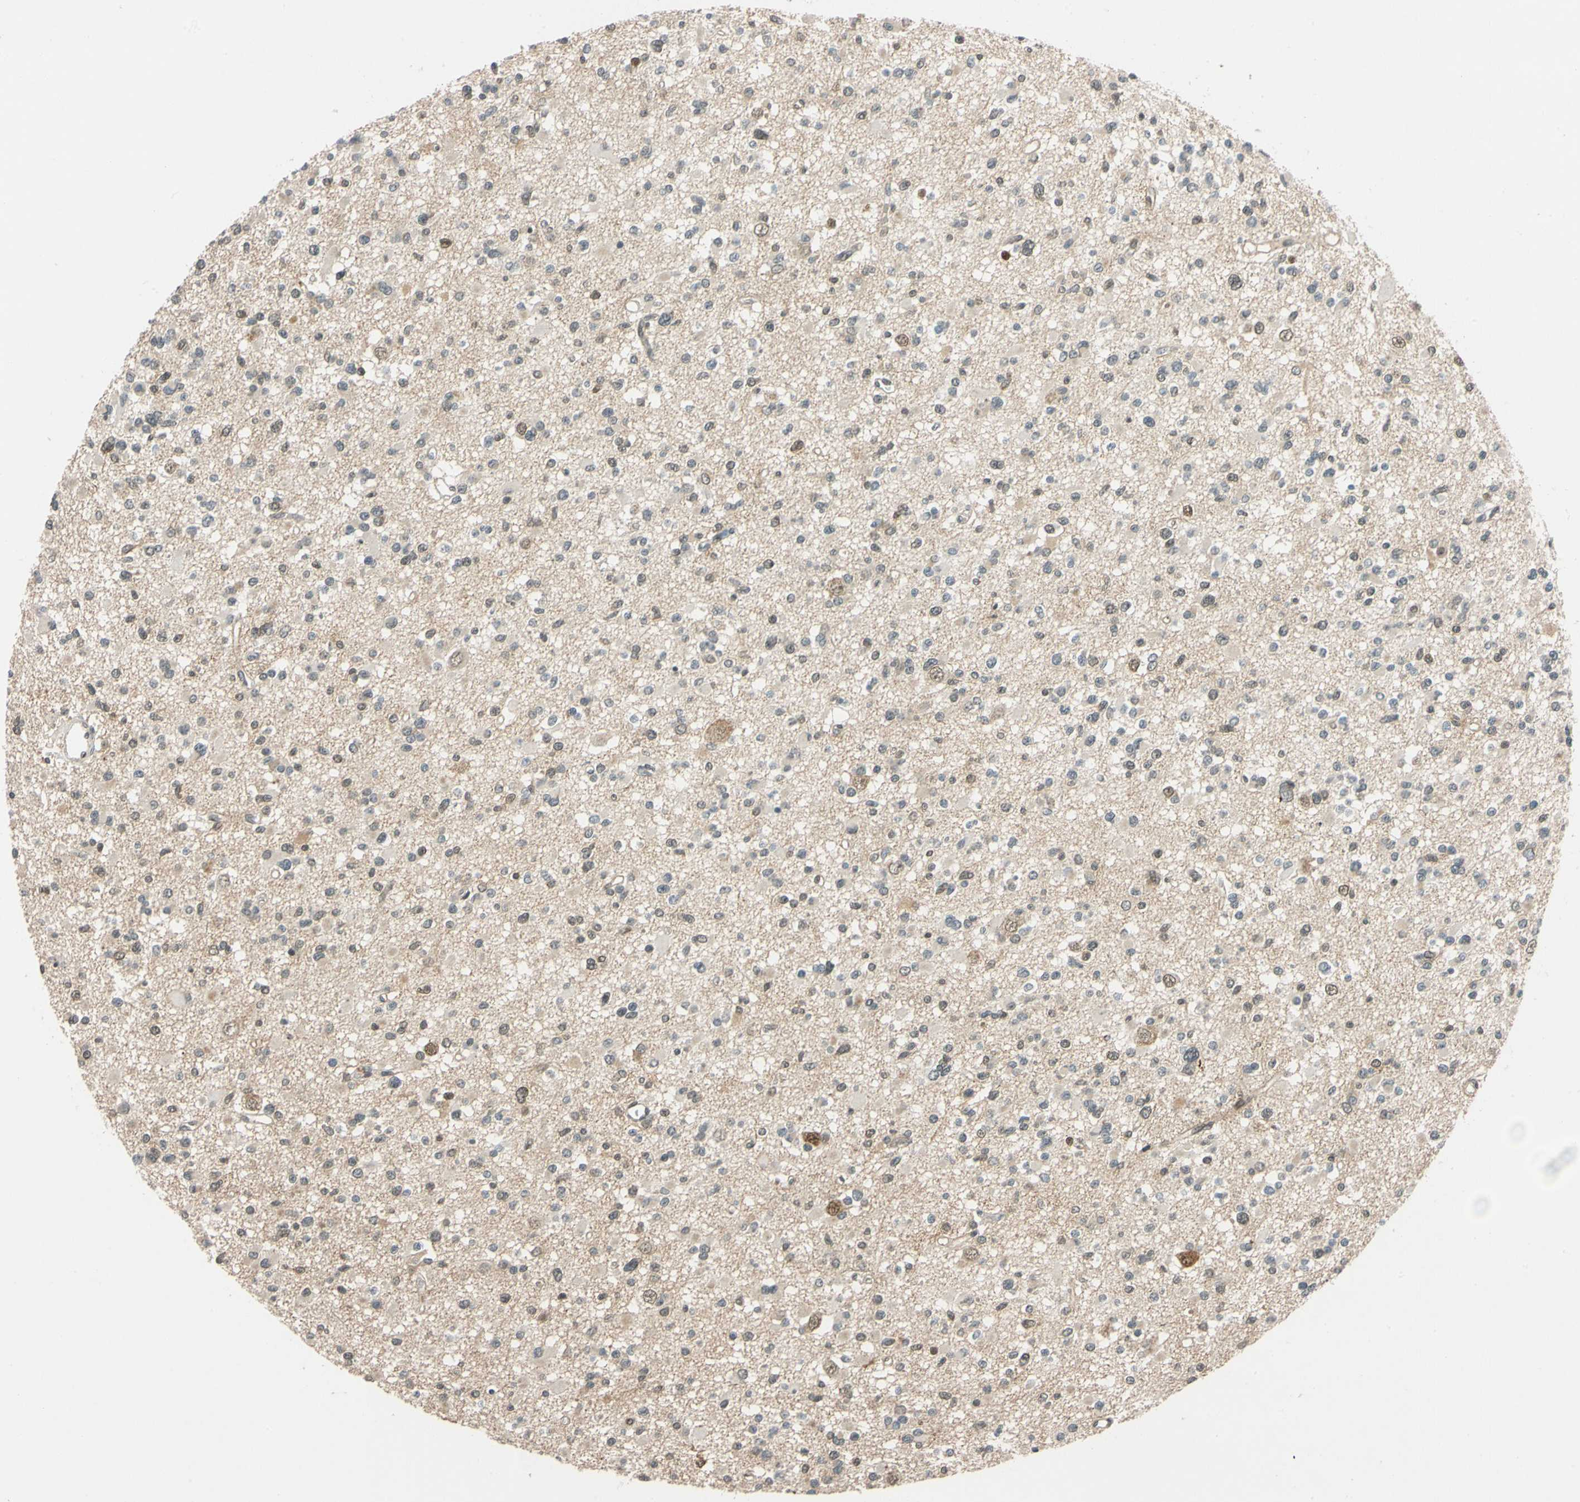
{"staining": {"intensity": "moderate", "quantity": "<25%", "location": "cytoplasmic/membranous,nuclear"}, "tissue": "glioma", "cell_type": "Tumor cells", "image_type": "cancer", "snomed": [{"axis": "morphology", "description": "Glioma, malignant, Low grade"}, {"axis": "topography", "description": "Brain"}], "caption": "This is a micrograph of immunohistochemistry (IHC) staining of glioma, which shows moderate expression in the cytoplasmic/membranous and nuclear of tumor cells.", "gene": "POGZ", "patient": {"sex": "female", "age": 22}}